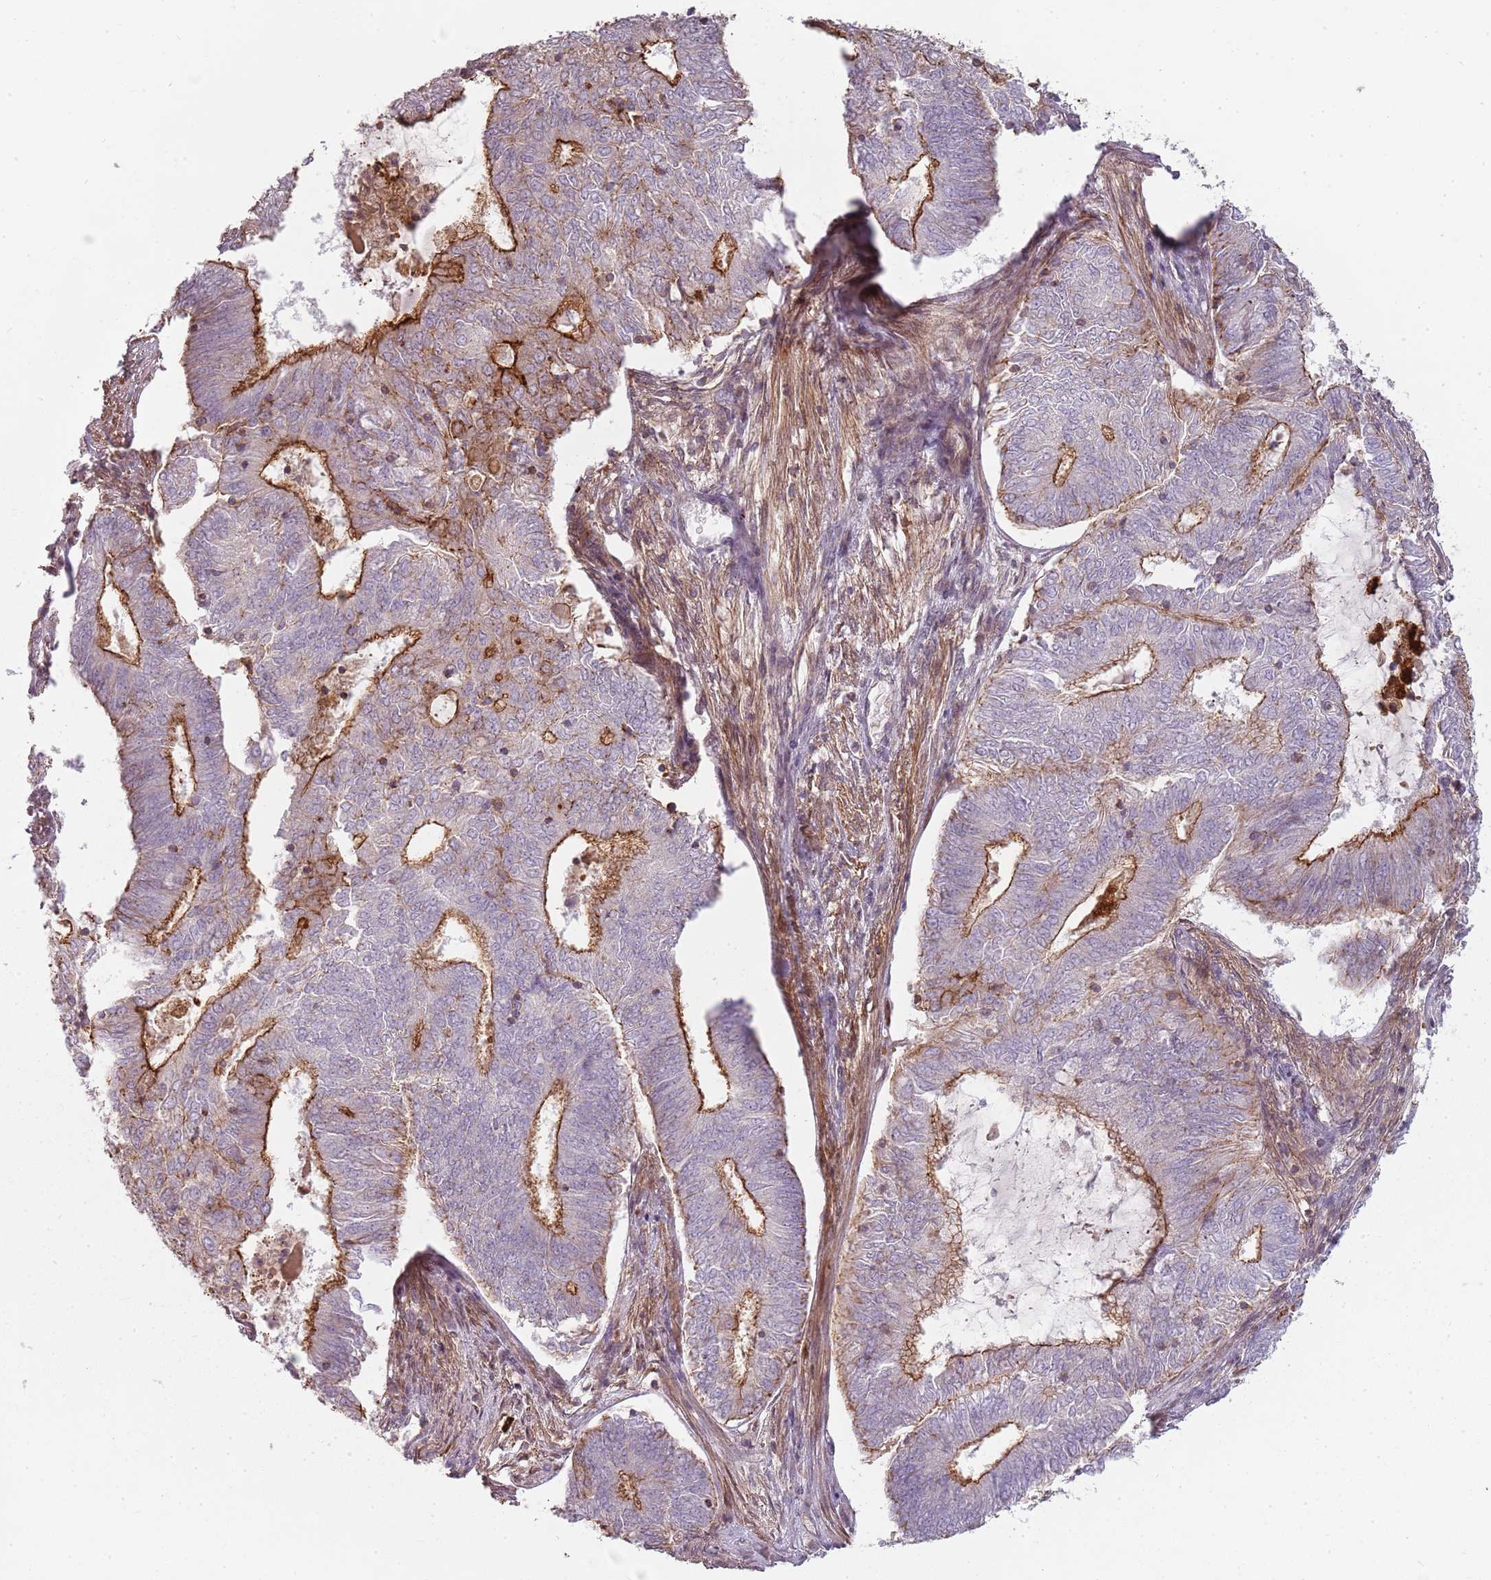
{"staining": {"intensity": "strong", "quantity": "25%-75%", "location": "cytoplasmic/membranous"}, "tissue": "endometrial cancer", "cell_type": "Tumor cells", "image_type": "cancer", "snomed": [{"axis": "morphology", "description": "Adenocarcinoma, NOS"}, {"axis": "topography", "description": "Endometrium"}], "caption": "Protein staining demonstrates strong cytoplasmic/membranous staining in approximately 25%-75% of tumor cells in endometrial cancer. (brown staining indicates protein expression, while blue staining denotes nuclei).", "gene": "PPP1R14C", "patient": {"sex": "female", "age": 62}}